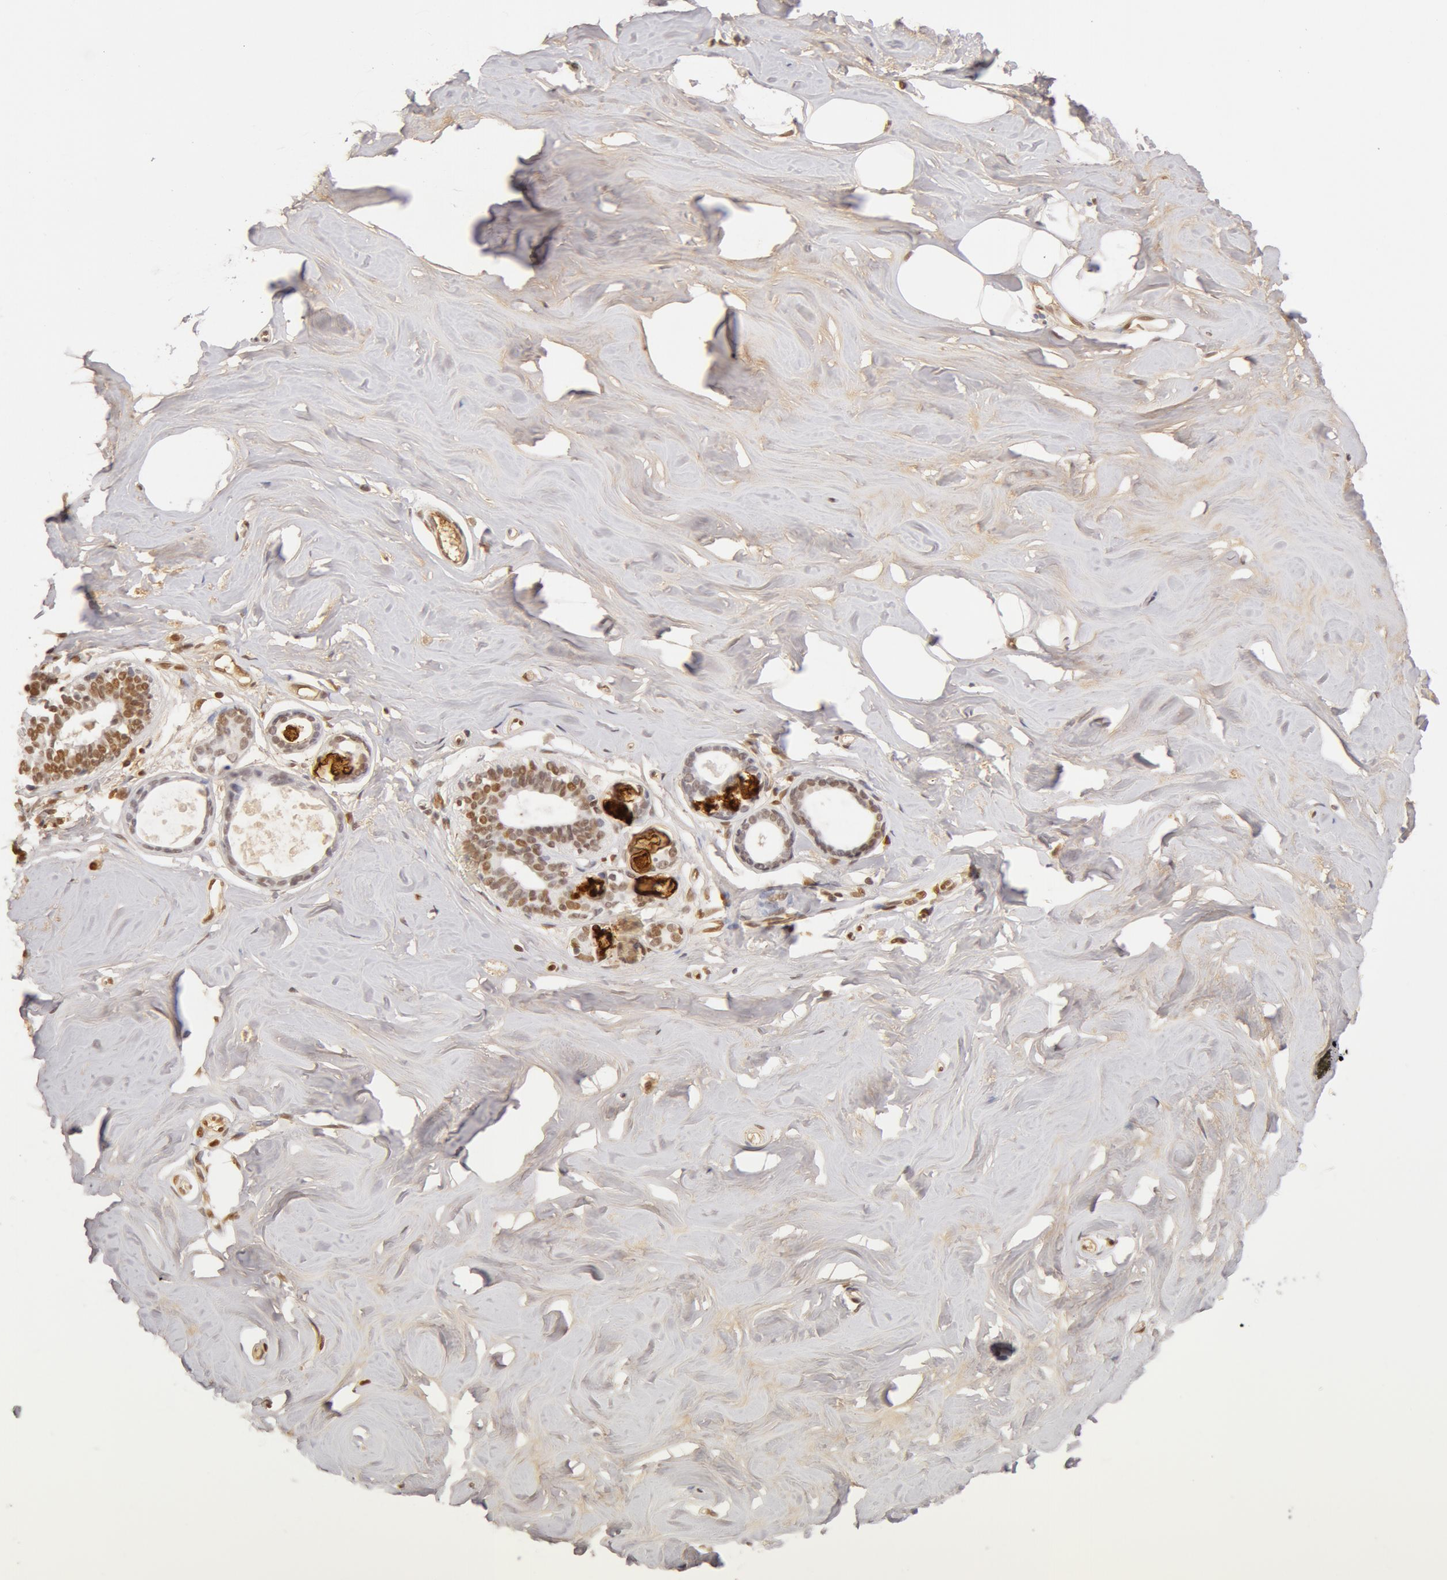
{"staining": {"intensity": "negative", "quantity": "none", "location": "none"}, "tissue": "breast", "cell_type": "Adipocytes", "image_type": "normal", "snomed": [{"axis": "morphology", "description": "Normal tissue, NOS"}, {"axis": "topography", "description": "Breast"}], "caption": "This micrograph is of unremarkable breast stained with immunohistochemistry (IHC) to label a protein in brown with the nuclei are counter-stained blue. There is no staining in adipocytes.", "gene": "AHSG", "patient": {"sex": "female", "age": 54}}